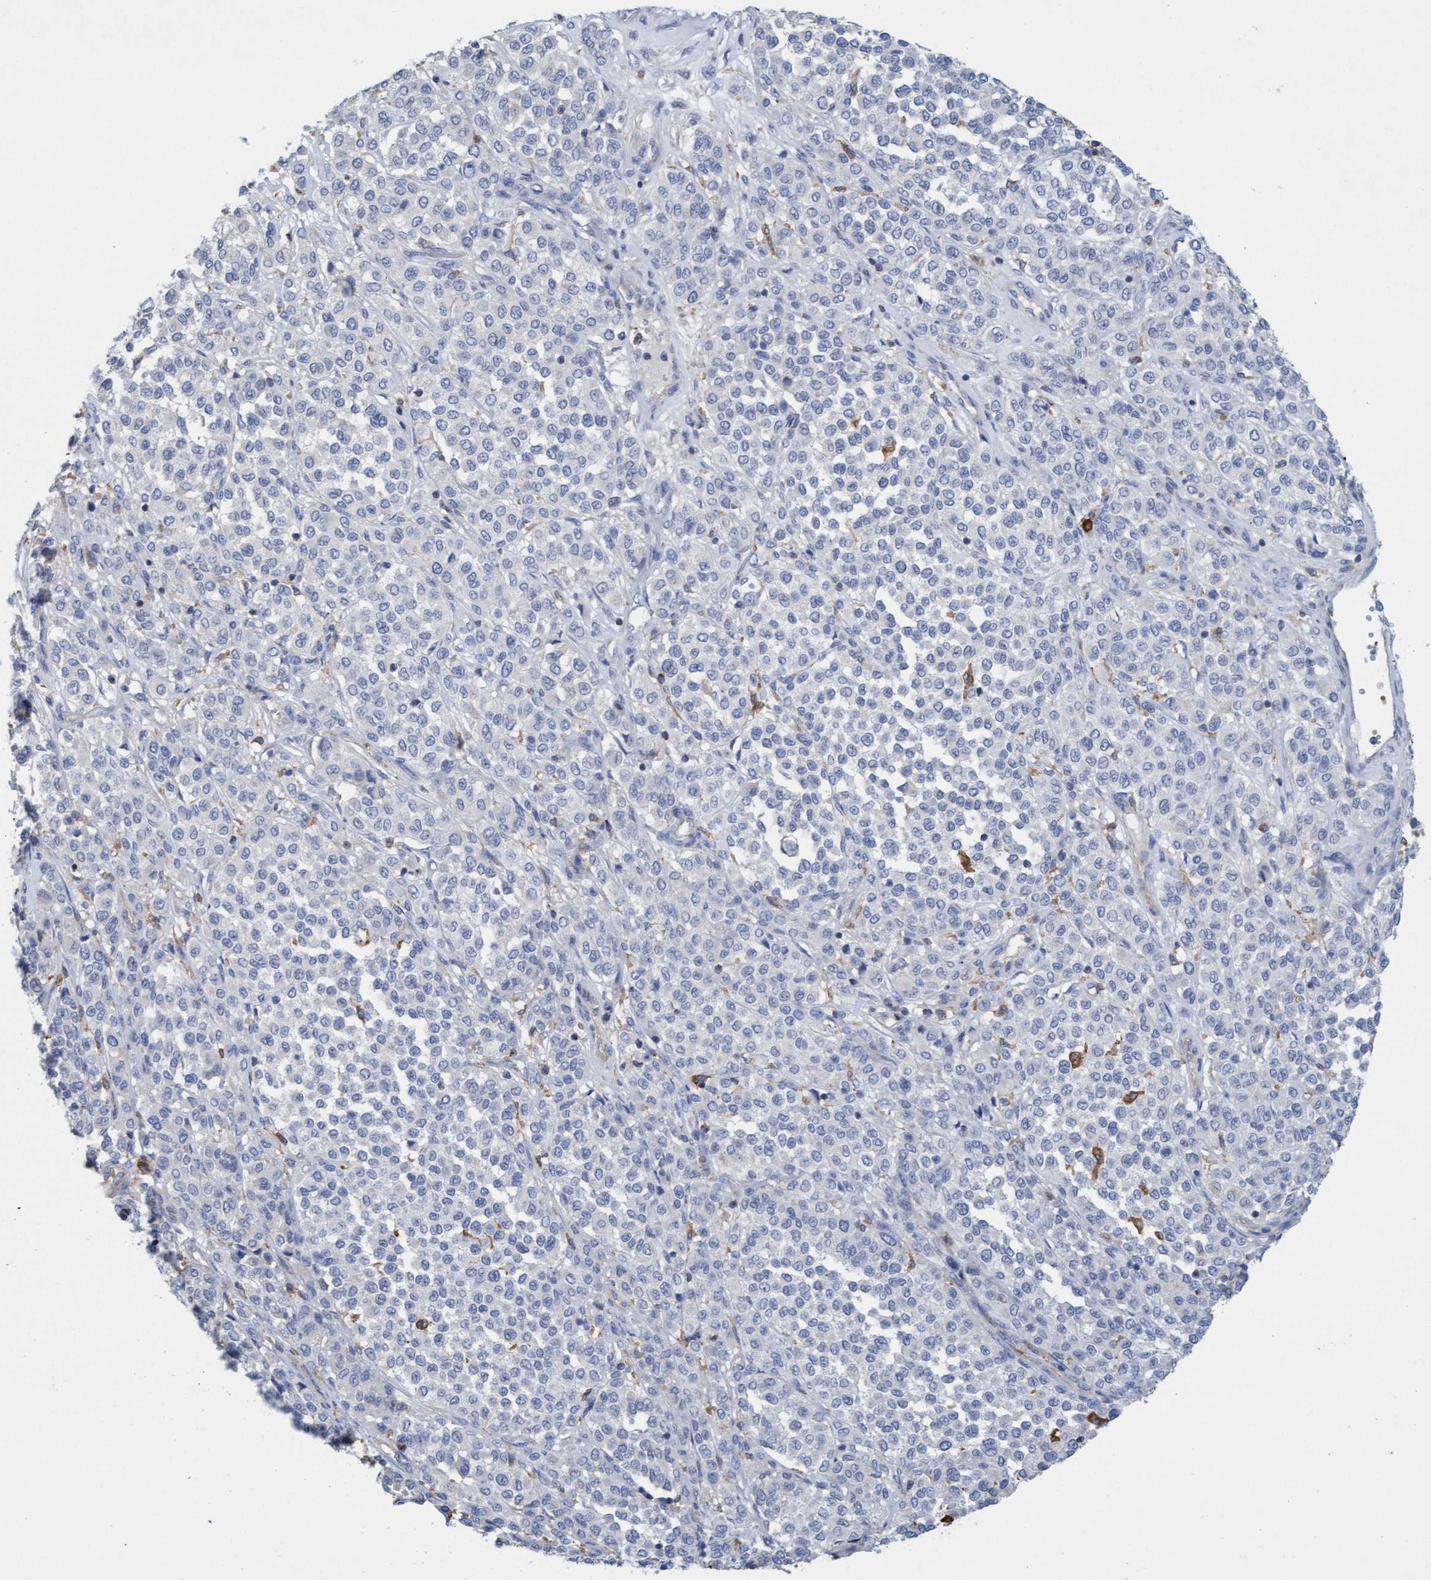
{"staining": {"intensity": "negative", "quantity": "none", "location": "none"}, "tissue": "melanoma", "cell_type": "Tumor cells", "image_type": "cancer", "snomed": [{"axis": "morphology", "description": "Malignant melanoma, Metastatic site"}, {"axis": "topography", "description": "Pancreas"}], "caption": "Immunohistochemistry micrograph of neoplastic tissue: human malignant melanoma (metastatic site) stained with DAB (3,3'-diaminobenzidine) reveals no significant protein expression in tumor cells.", "gene": "SIGIRR", "patient": {"sex": "female", "age": 30}}